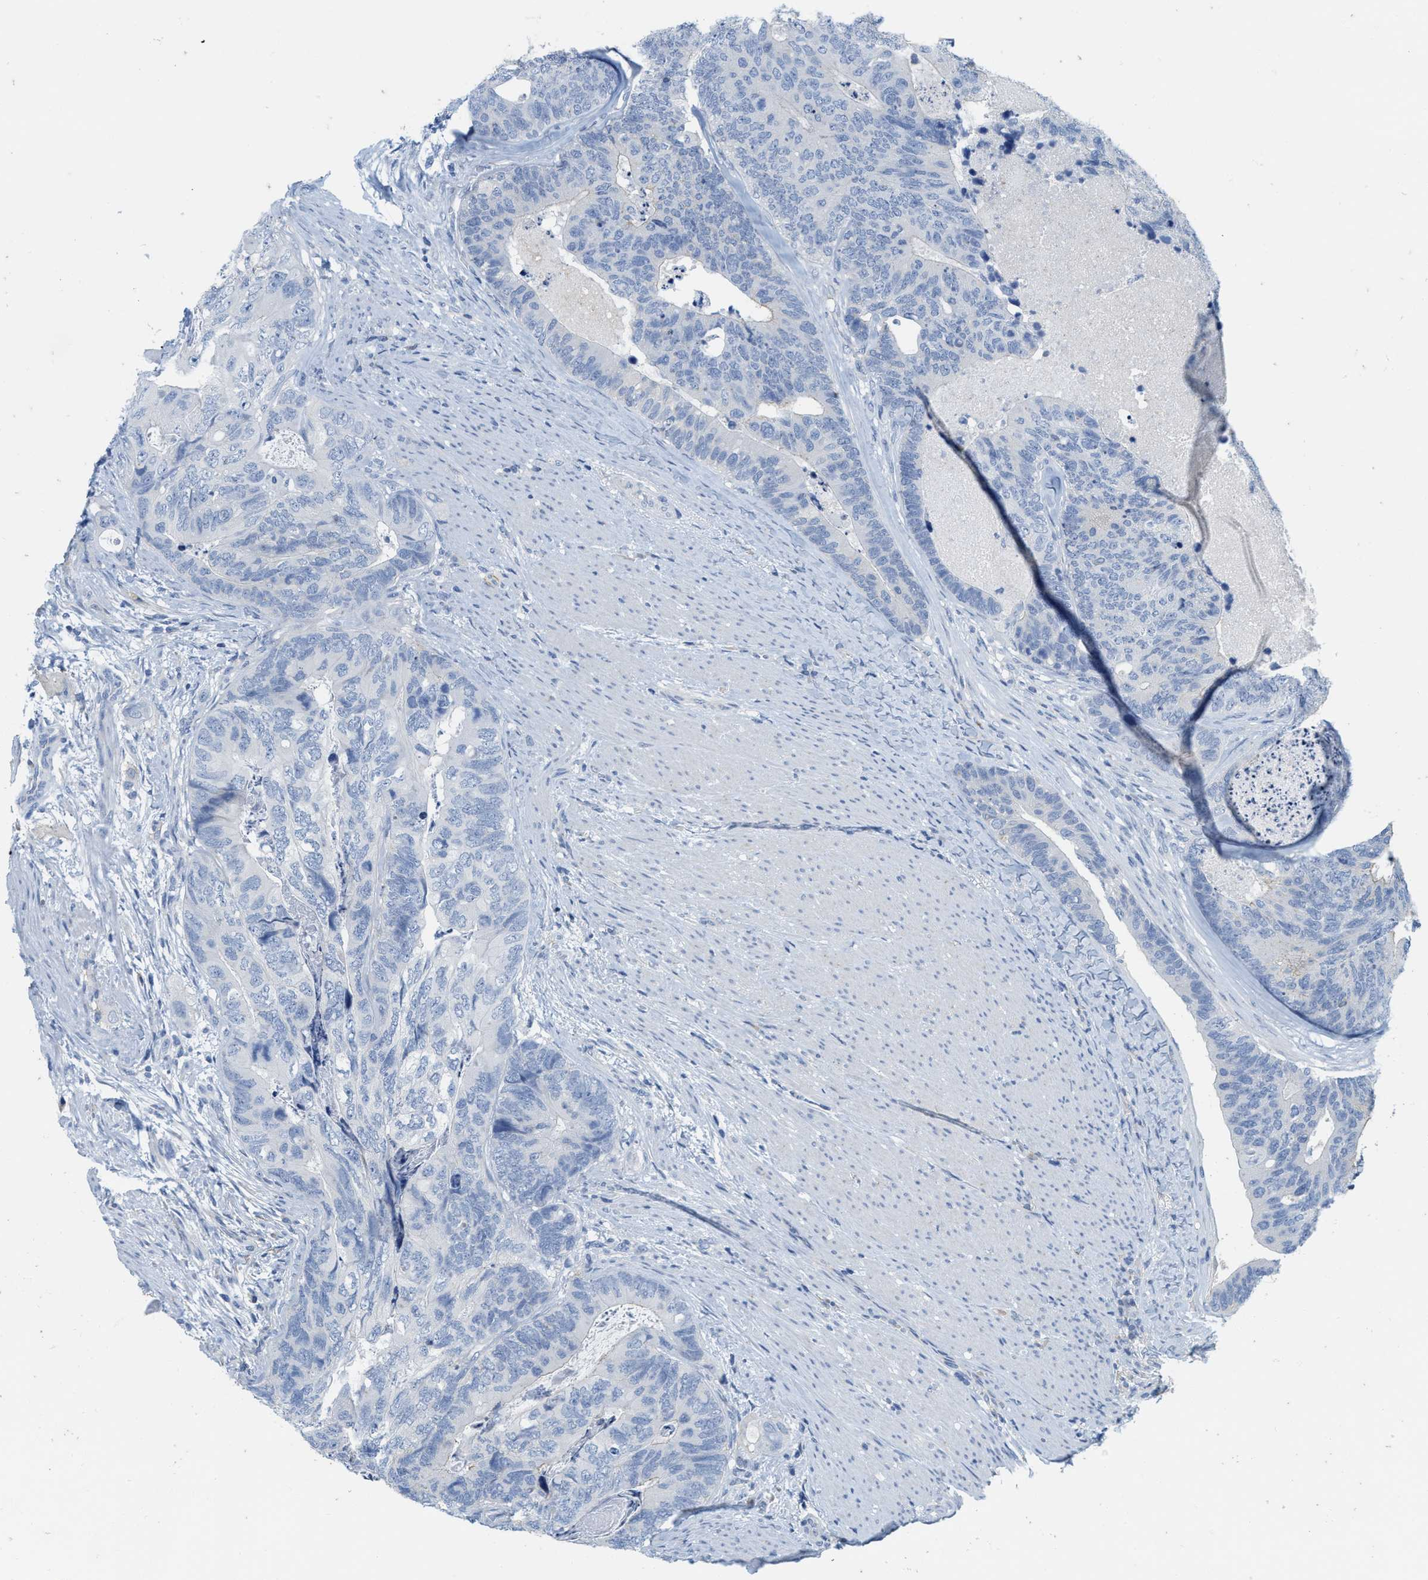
{"staining": {"intensity": "negative", "quantity": "none", "location": "none"}, "tissue": "colorectal cancer", "cell_type": "Tumor cells", "image_type": "cancer", "snomed": [{"axis": "morphology", "description": "Adenocarcinoma, NOS"}, {"axis": "topography", "description": "Colon"}], "caption": "Immunohistochemical staining of colorectal cancer shows no significant staining in tumor cells.", "gene": "ABCB11", "patient": {"sex": "female", "age": 67}}